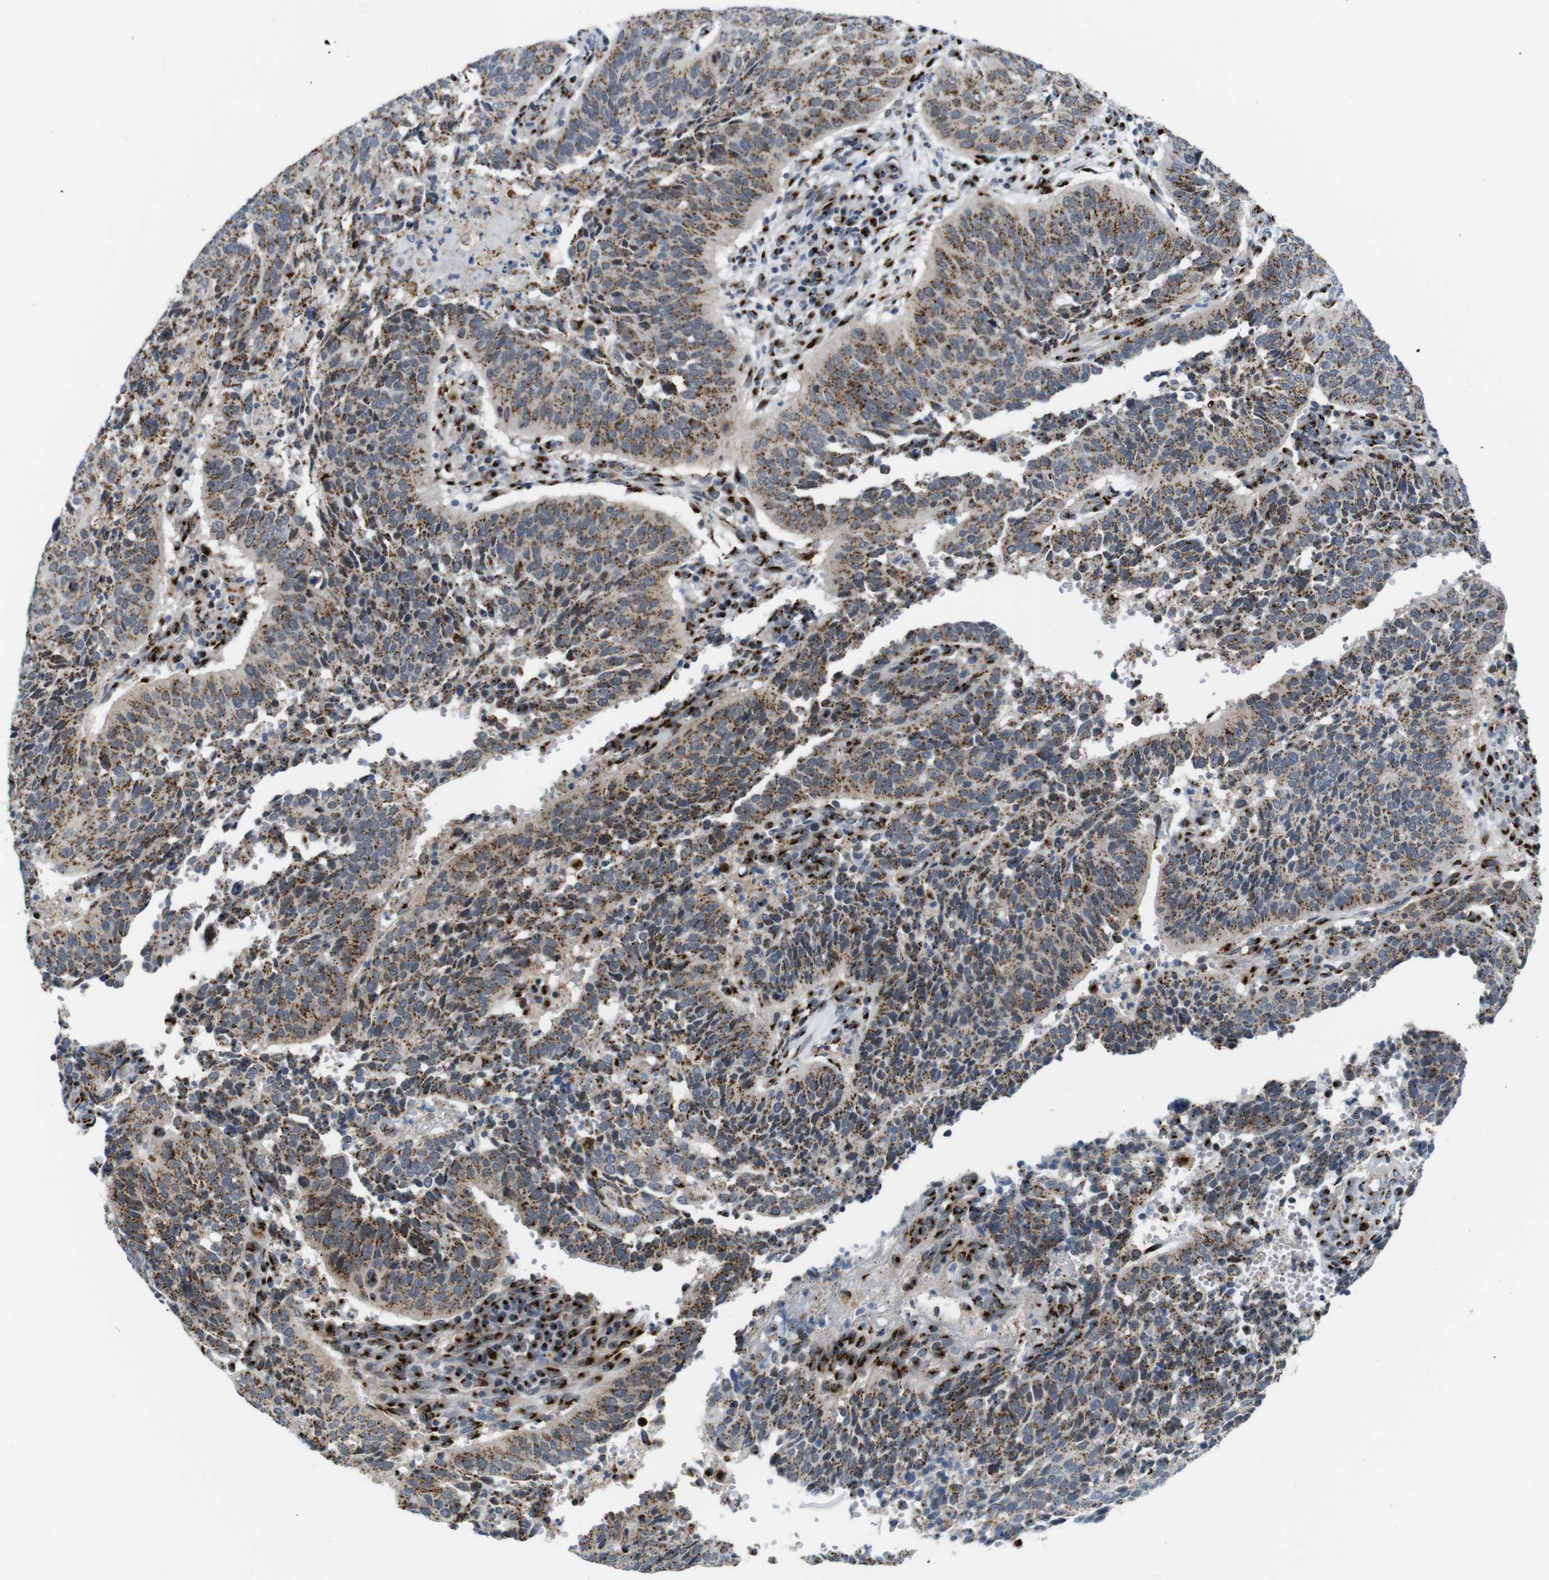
{"staining": {"intensity": "moderate", "quantity": ">75%", "location": "cytoplasmic/membranous"}, "tissue": "cervical cancer", "cell_type": "Tumor cells", "image_type": "cancer", "snomed": [{"axis": "morphology", "description": "Normal tissue, NOS"}, {"axis": "morphology", "description": "Squamous cell carcinoma, NOS"}, {"axis": "topography", "description": "Cervix"}], "caption": "Protein analysis of cervical cancer (squamous cell carcinoma) tissue shows moderate cytoplasmic/membranous positivity in about >75% of tumor cells.", "gene": "TGOLN2", "patient": {"sex": "female", "age": 39}}